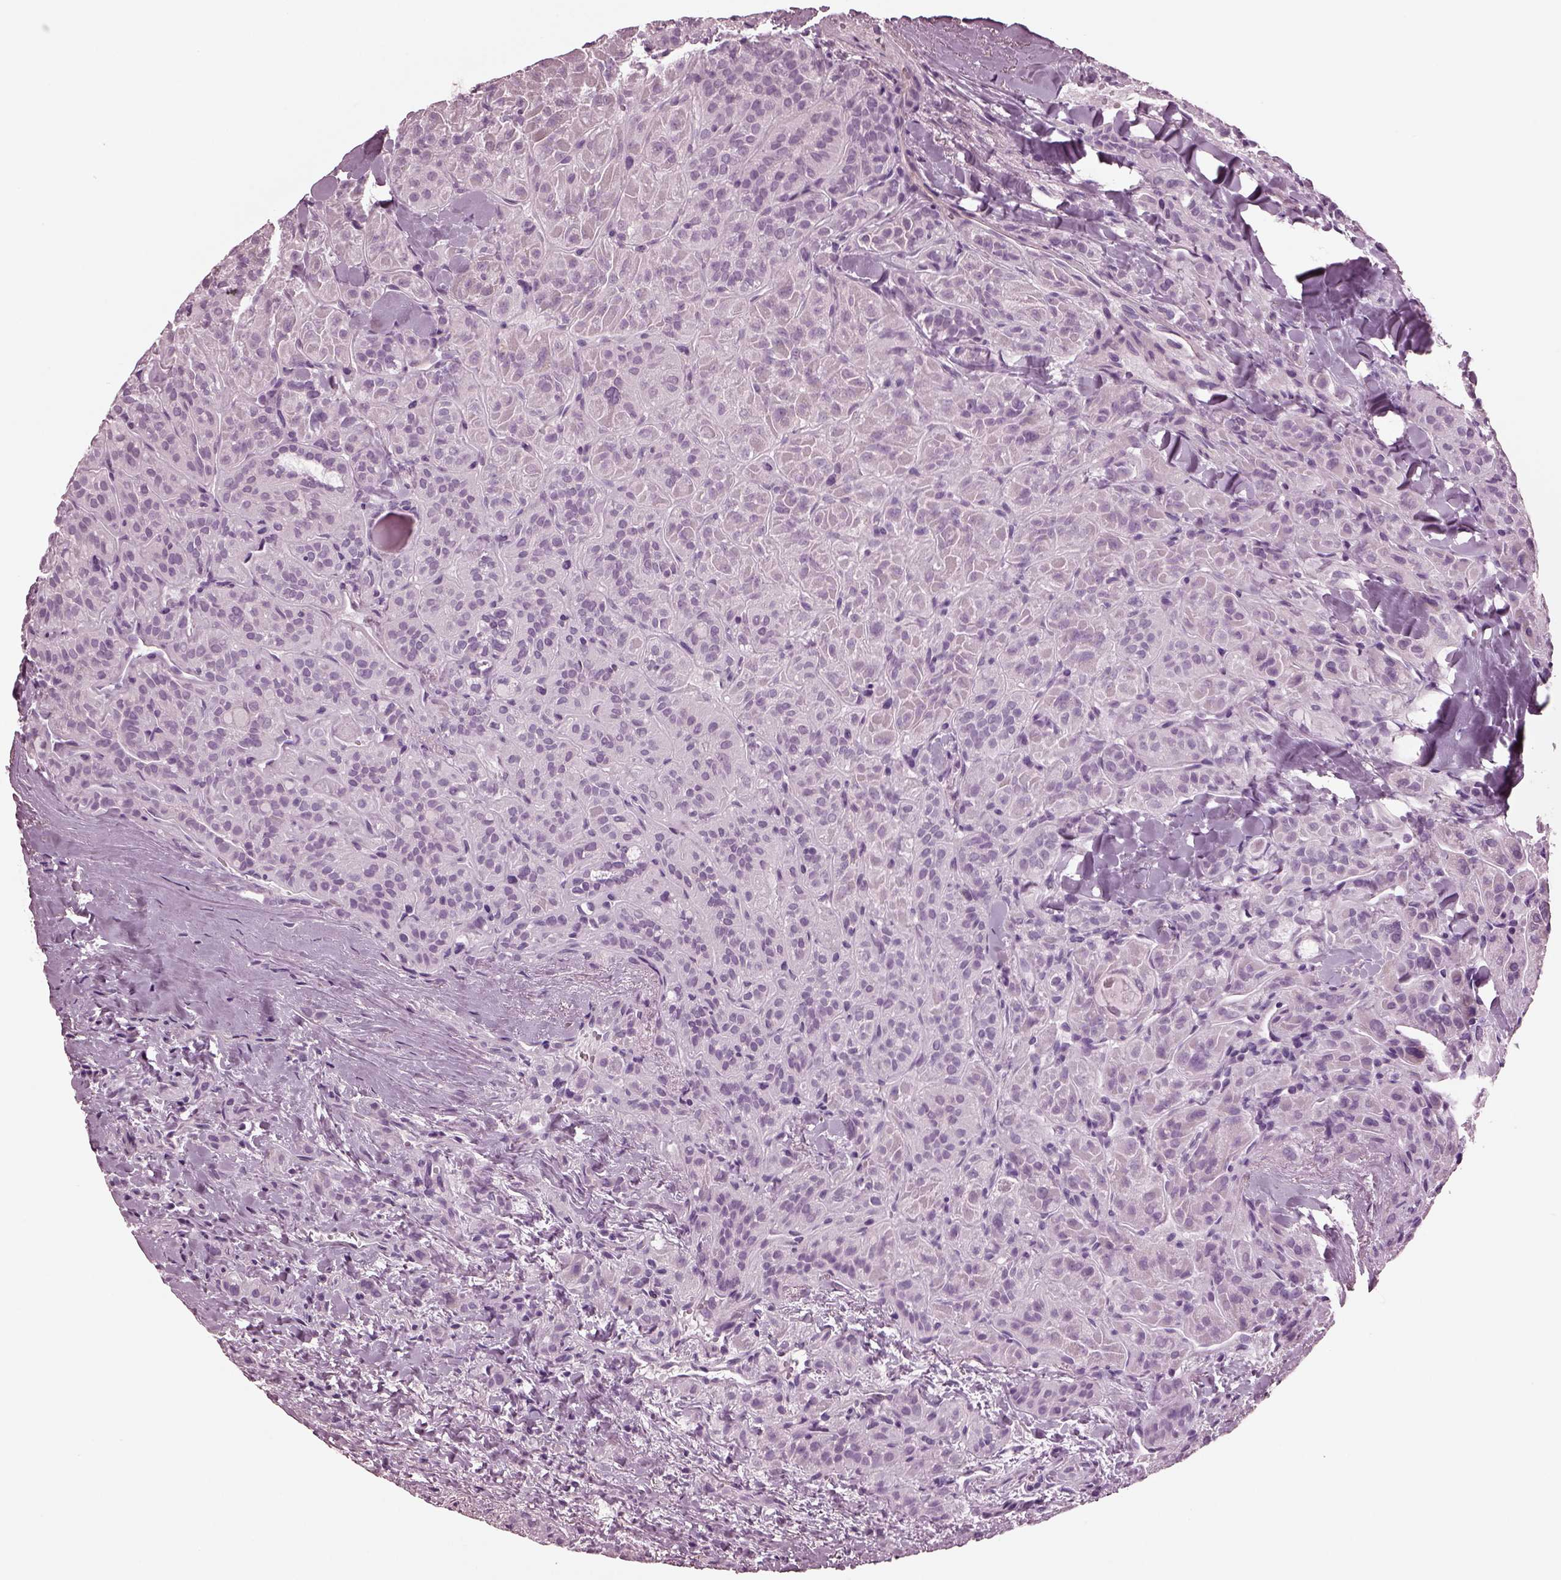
{"staining": {"intensity": "negative", "quantity": "none", "location": "none"}, "tissue": "thyroid cancer", "cell_type": "Tumor cells", "image_type": "cancer", "snomed": [{"axis": "morphology", "description": "Papillary adenocarcinoma, NOS"}, {"axis": "topography", "description": "Thyroid gland"}], "caption": "DAB immunohistochemical staining of papillary adenocarcinoma (thyroid) shows no significant expression in tumor cells.", "gene": "GDF11", "patient": {"sex": "female", "age": 45}}